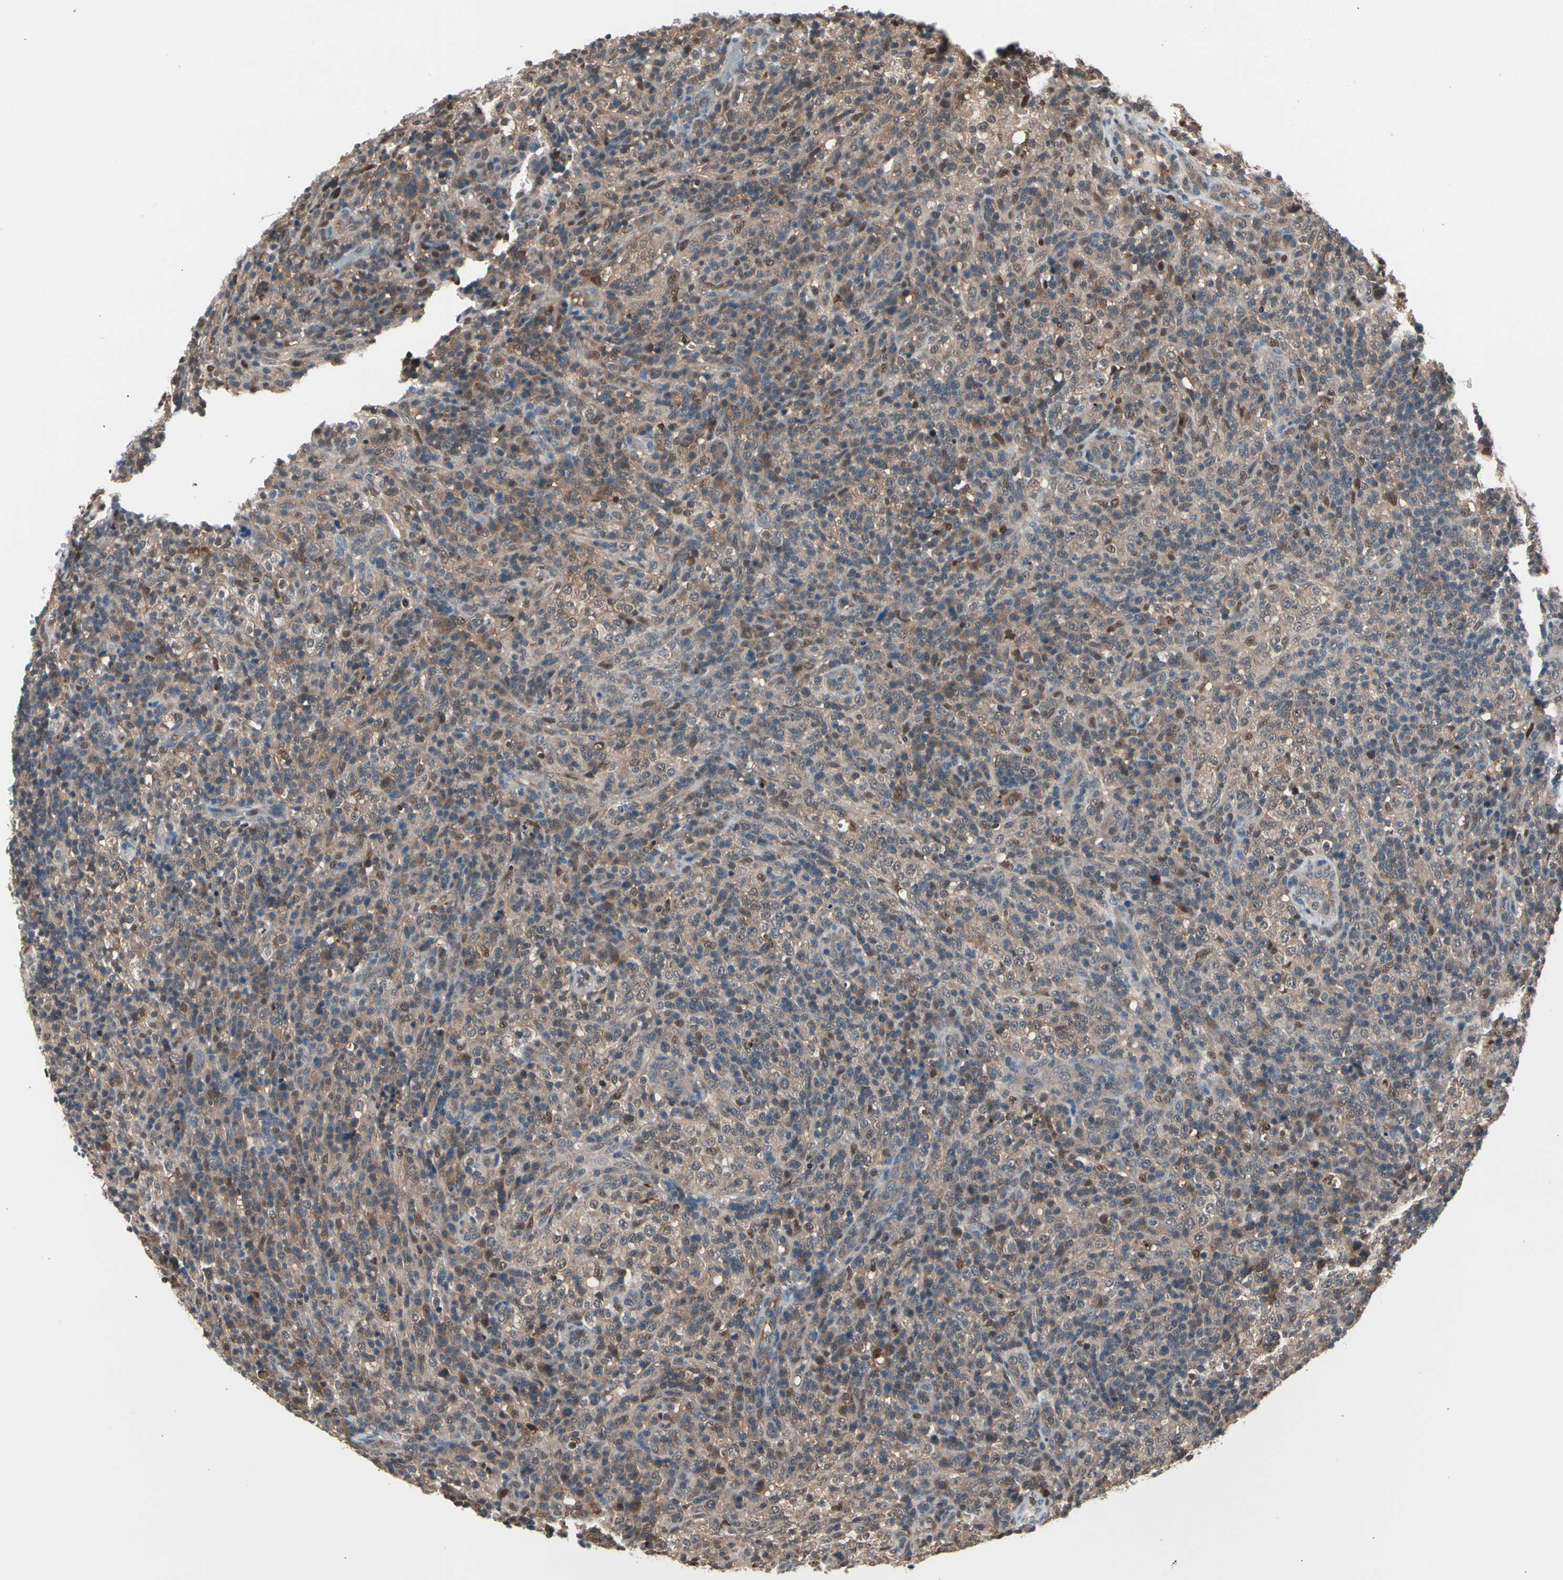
{"staining": {"intensity": "moderate", "quantity": ">75%", "location": "cytoplasmic/membranous,nuclear"}, "tissue": "lymphoma", "cell_type": "Tumor cells", "image_type": "cancer", "snomed": [{"axis": "morphology", "description": "Malignant lymphoma, non-Hodgkin's type, High grade"}, {"axis": "topography", "description": "Lymph node"}], "caption": "Moderate cytoplasmic/membranous and nuclear protein staining is seen in approximately >75% of tumor cells in lymphoma.", "gene": "PSMA2", "patient": {"sex": "female", "age": 76}}